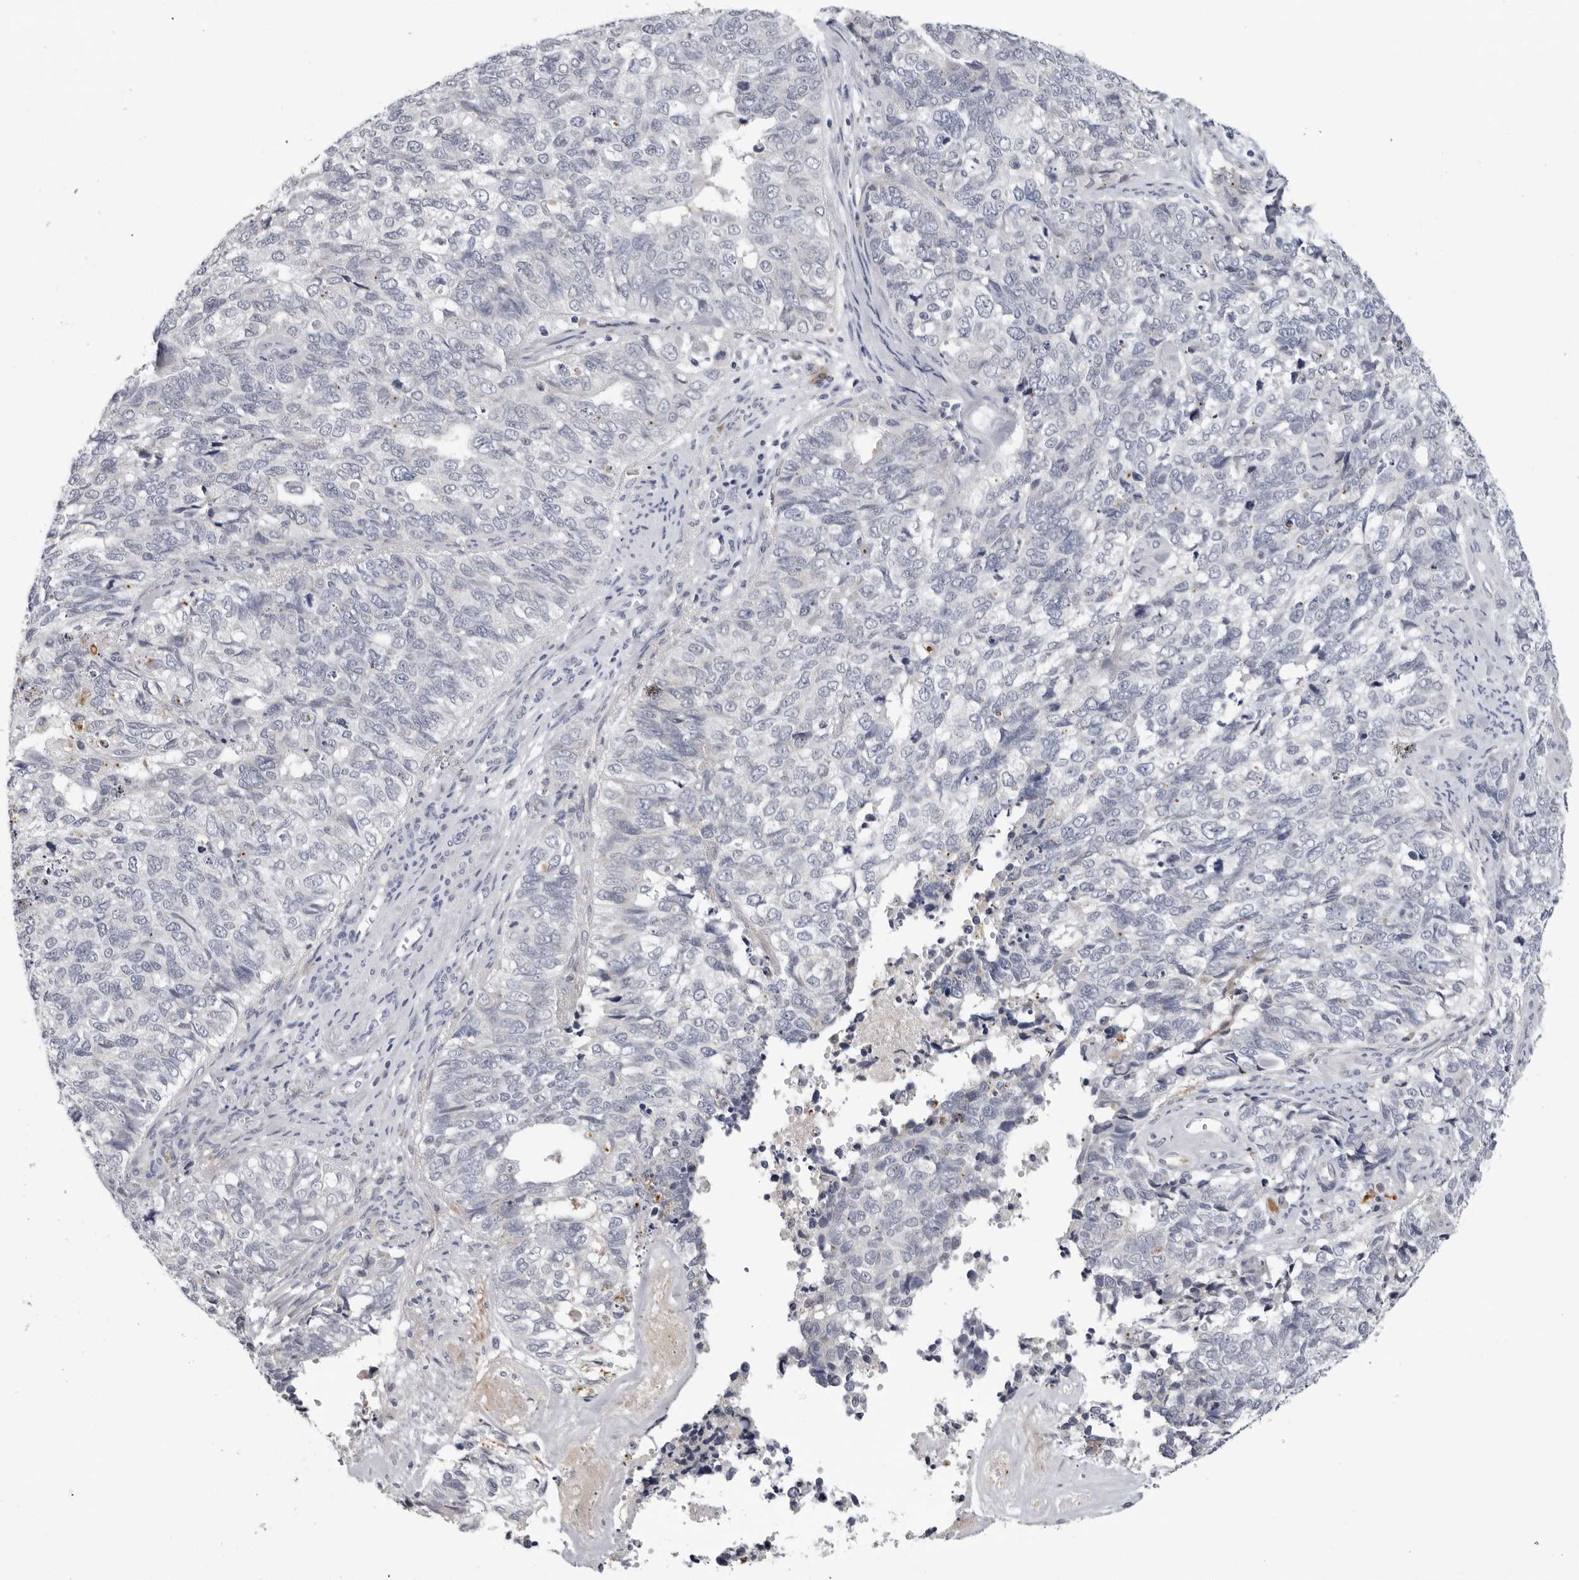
{"staining": {"intensity": "negative", "quantity": "none", "location": "none"}, "tissue": "cervical cancer", "cell_type": "Tumor cells", "image_type": "cancer", "snomed": [{"axis": "morphology", "description": "Squamous cell carcinoma, NOS"}, {"axis": "topography", "description": "Cervix"}], "caption": "Cervical squamous cell carcinoma was stained to show a protein in brown. There is no significant positivity in tumor cells.", "gene": "ZNF502", "patient": {"sex": "female", "age": 63}}